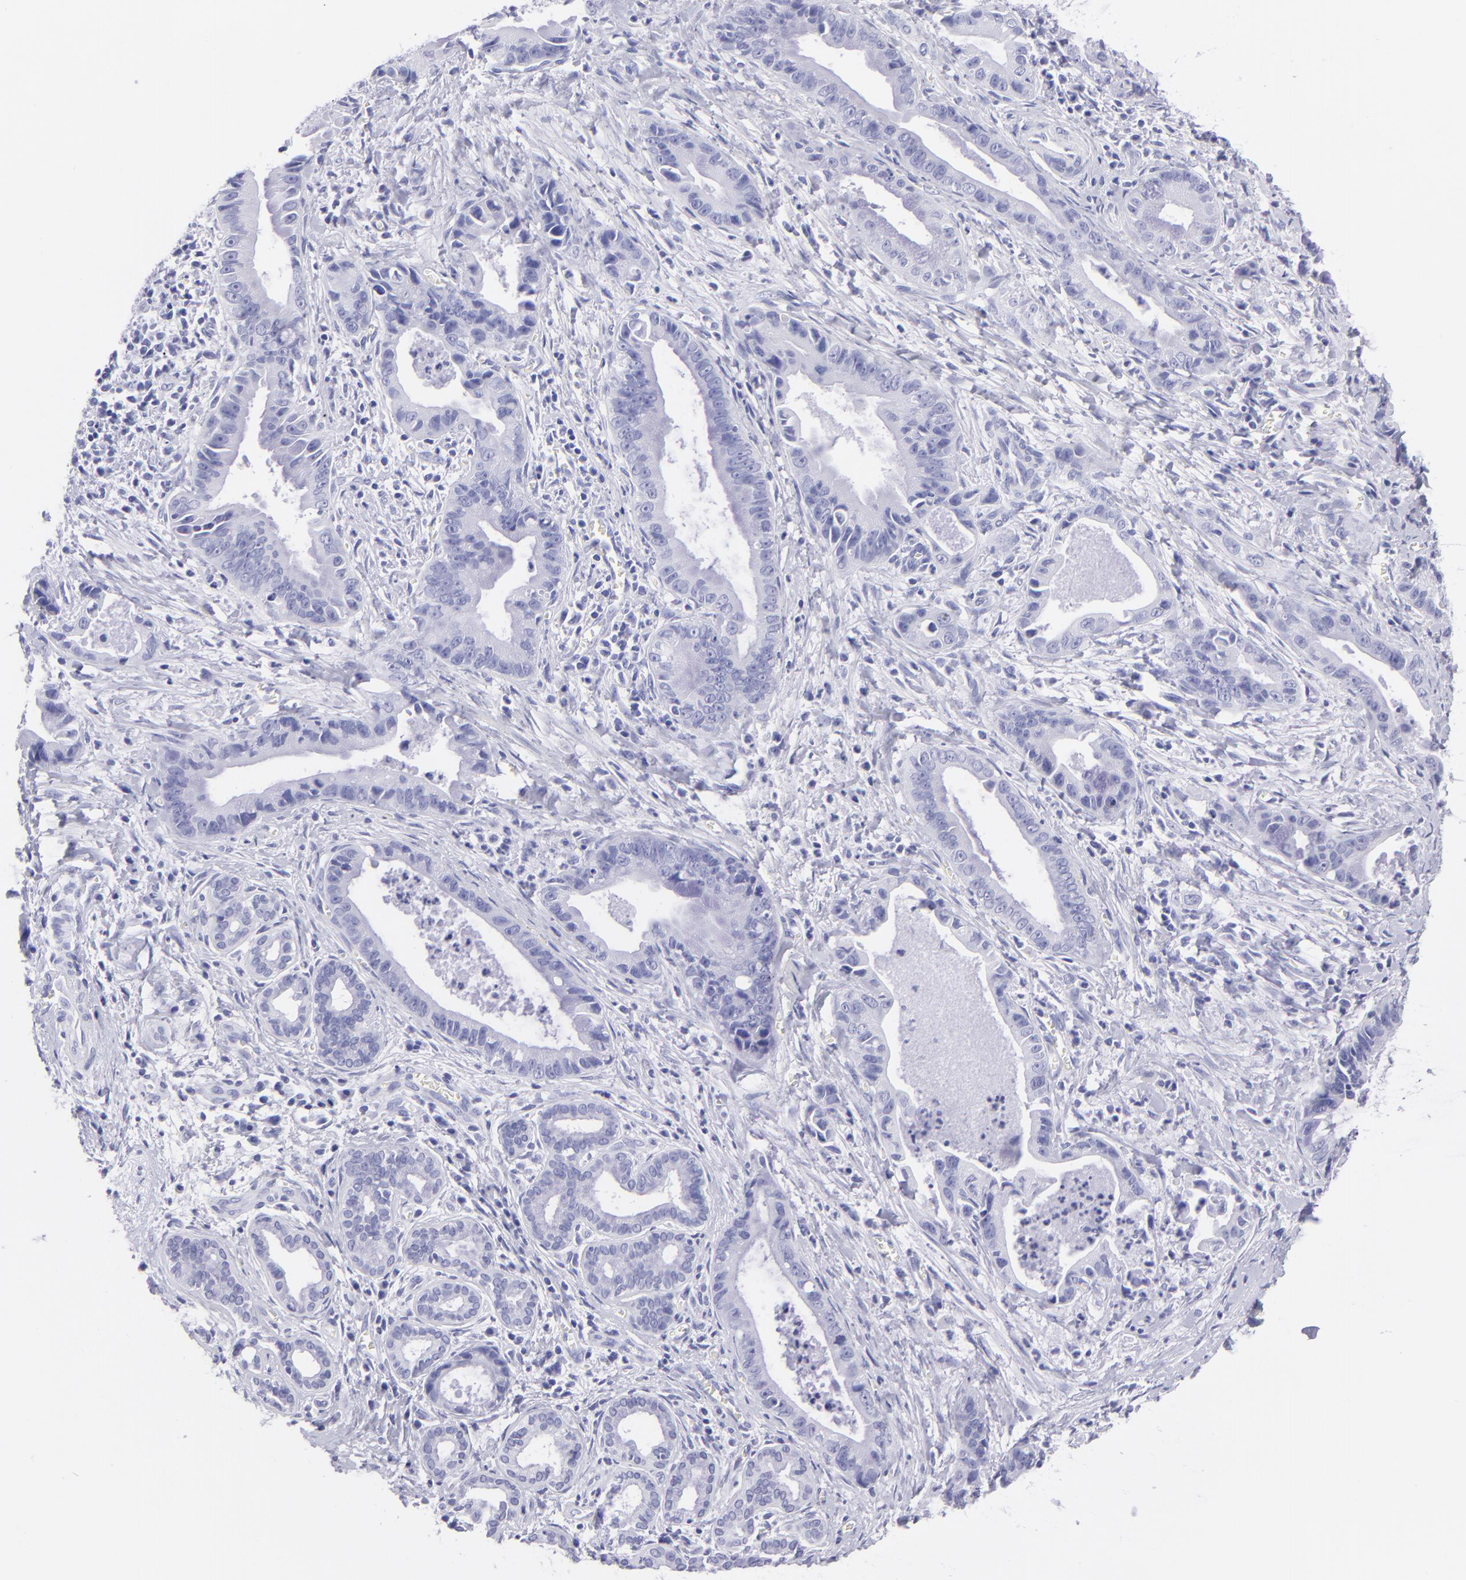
{"staining": {"intensity": "negative", "quantity": "none", "location": "none"}, "tissue": "liver cancer", "cell_type": "Tumor cells", "image_type": "cancer", "snomed": [{"axis": "morphology", "description": "Cholangiocarcinoma"}, {"axis": "topography", "description": "Liver"}], "caption": "Cholangiocarcinoma (liver) was stained to show a protein in brown. There is no significant staining in tumor cells. (DAB immunohistochemistry (IHC), high magnification).", "gene": "PIP", "patient": {"sex": "female", "age": 55}}